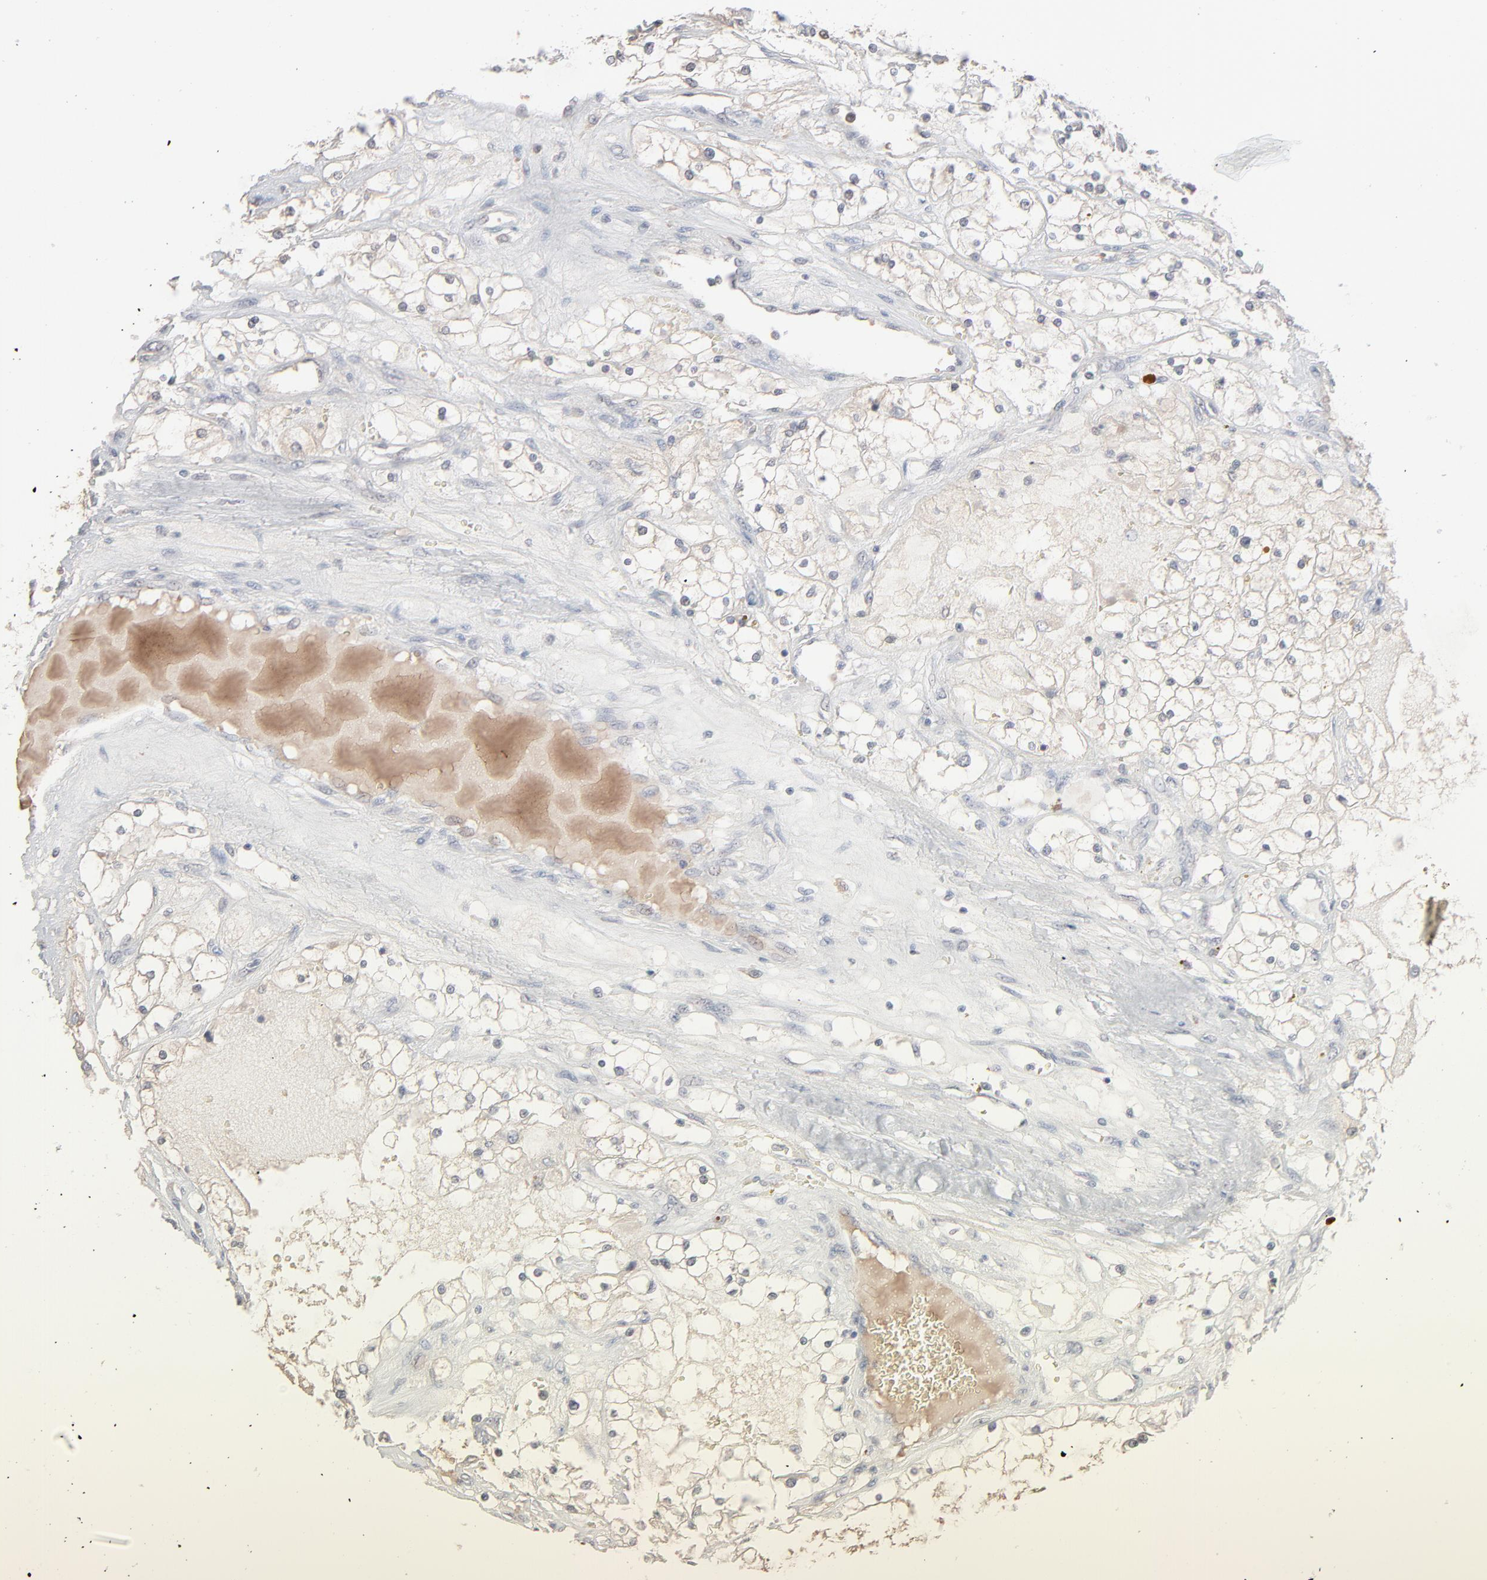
{"staining": {"intensity": "negative", "quantity": "none", "location": "none"}, "tissue": "renal cancer", "cell_type": "Tumor cells", "image_type": "cancer", "snomed": [{"axis": "morphology", "description": "Adenocarcinoma, NOS"}, {"axis": "topography", "description": "Kidney"}], "caption": "Histopathology image shows no protein positivity in tumor cells of adenocarcinoma (renal) tissue.", "gene": "MPHOSPH6", "patient": {"sex": "male", "age": 61}}